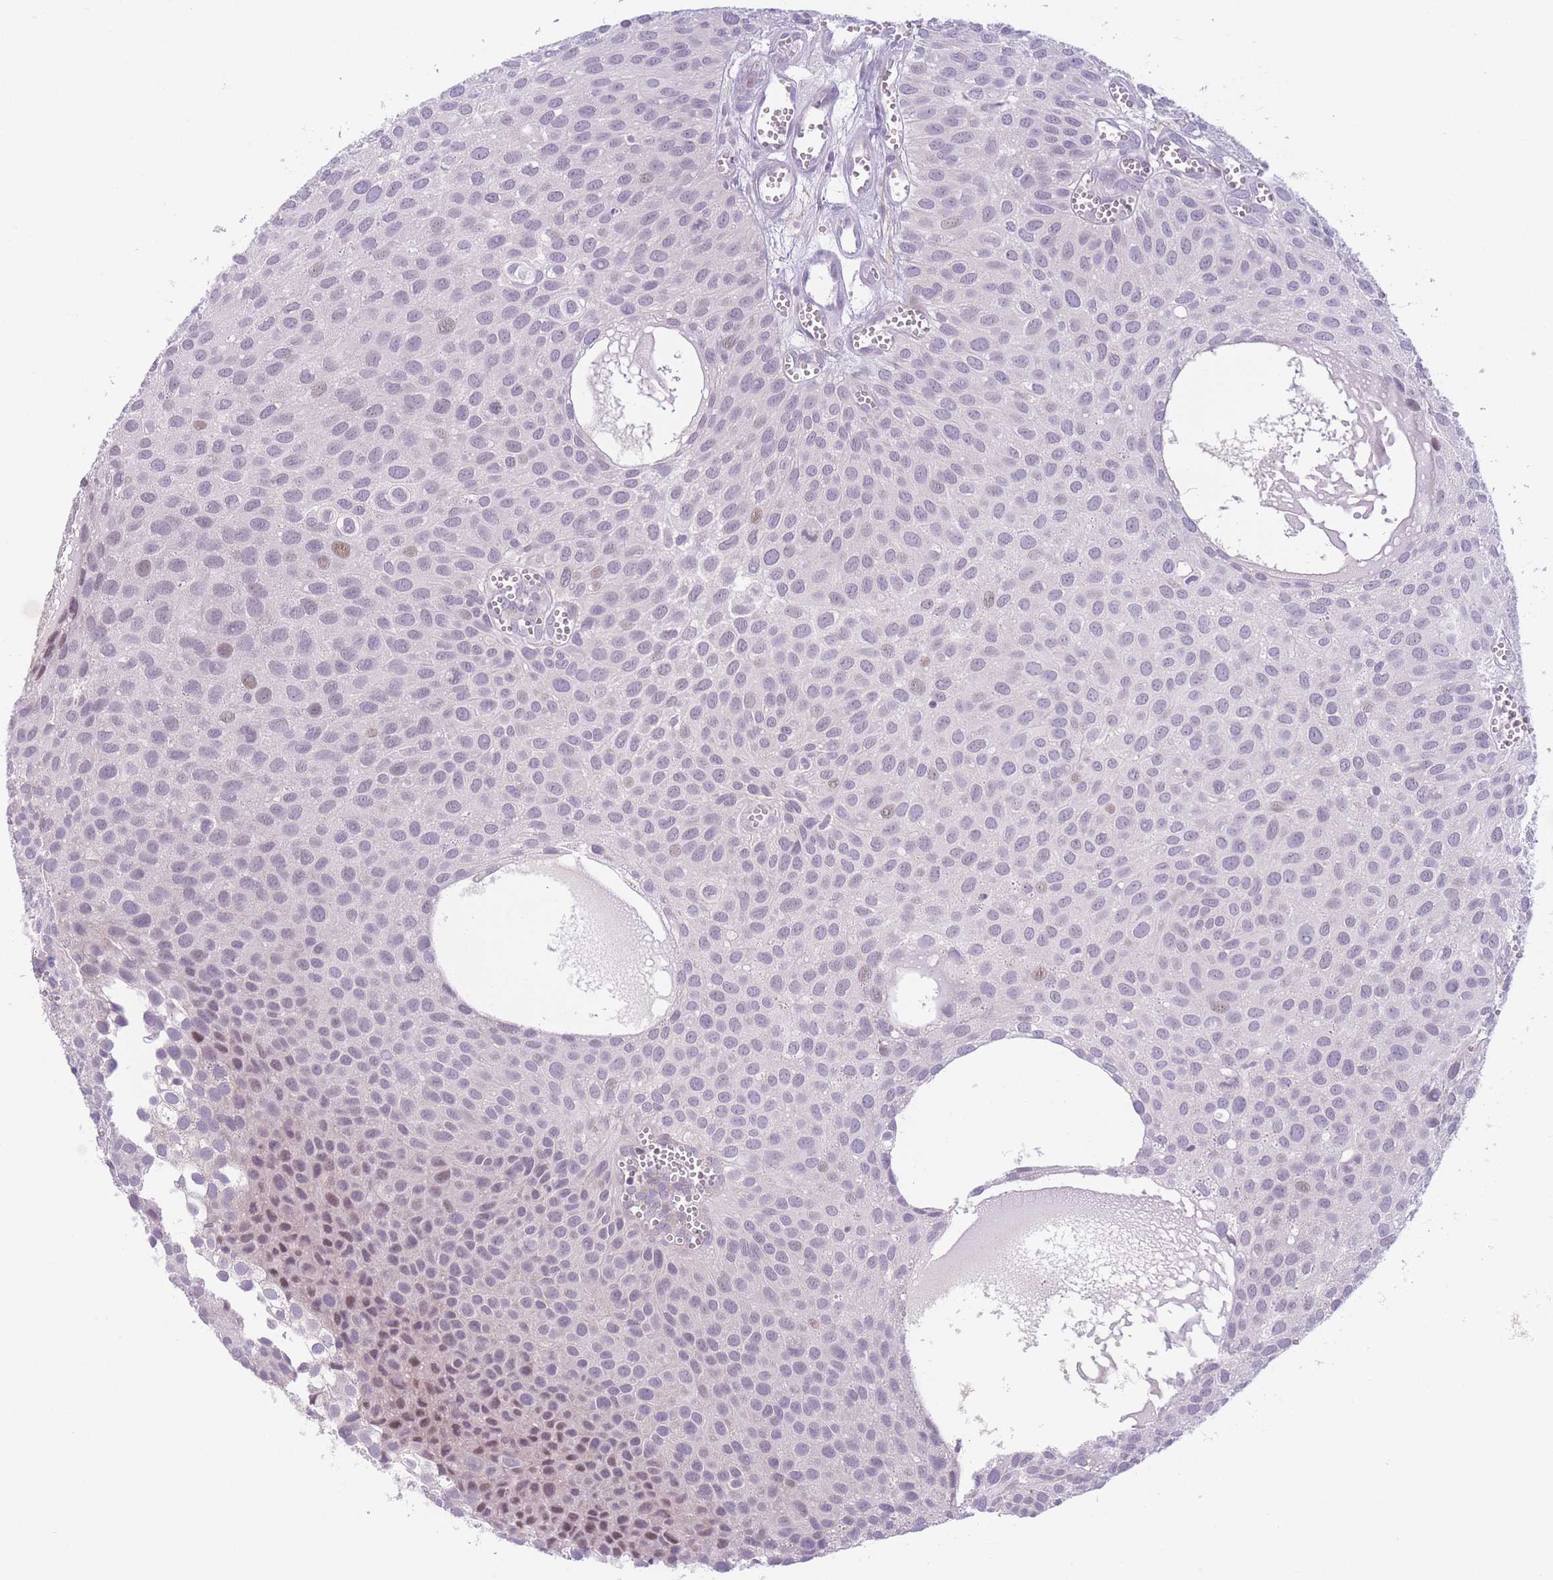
{"staining": {"intensity": "moderate", "quantity": "<25%", "location": "nuclear"}, "tissue": "urothelial cancer", "cell_type": "Tumor cells", "image_type": "cancer", "snomed": [{"axis": "morphology", "description": "Urothelial carcinoma, Low grade"}, {"axis": "topography", "description": "Urinary bladder"}], "caption": "IHC micrograph of neoplastic tissue: urothelial carcinoma (low-grade) stained using IHC reveals low levels of moderate protein expression localized specifically in the nuclear of tumor cells, appearing as a nuclear brown color.", "gene": "ZNF439", "patient": {"sex": "male", "age": 88}}